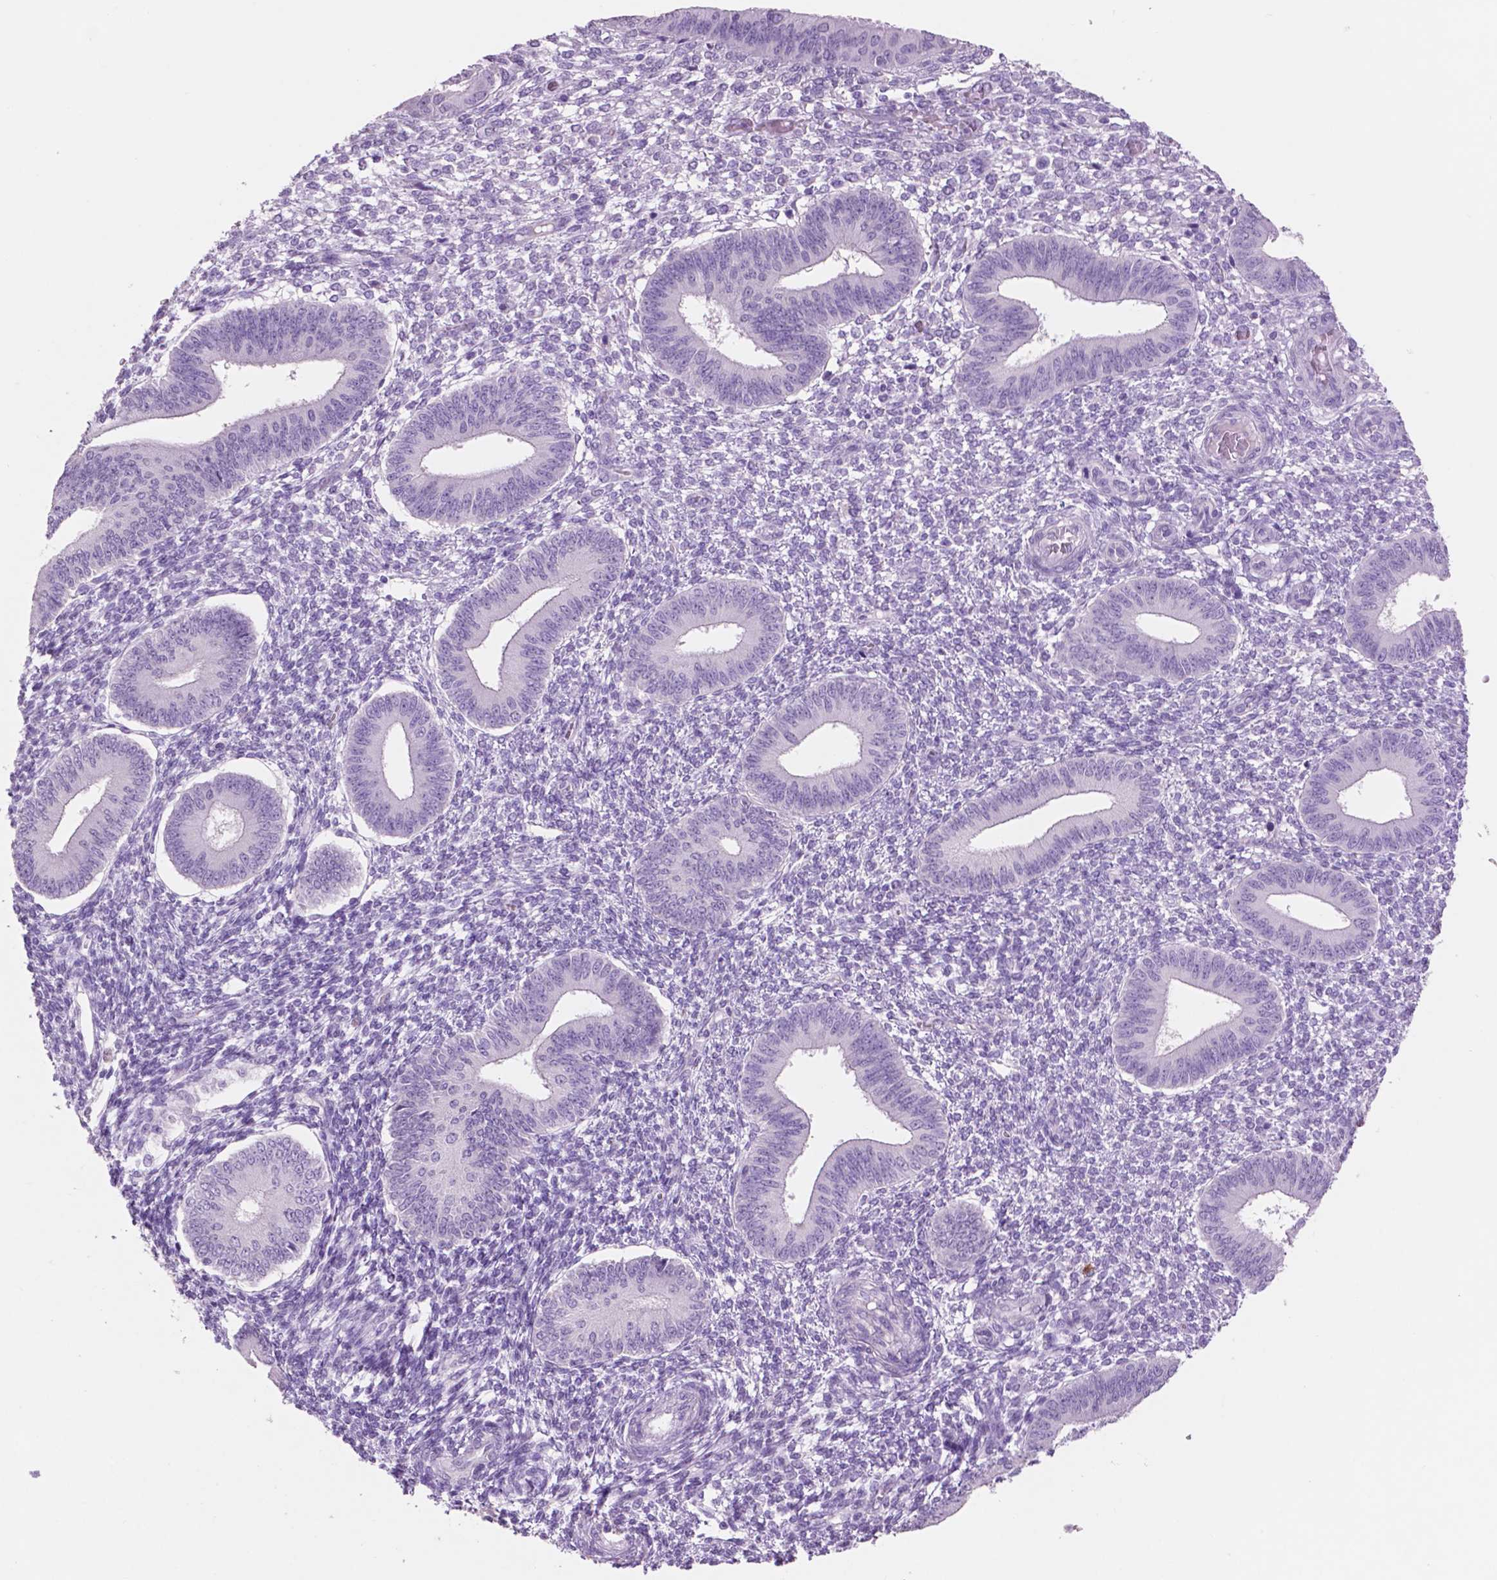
{"staining": {"intensity": "negative", "quantity": "none", "location": "none"}, "tissue": "endometrium", "cell_type": "Cells in endometrial stroma", "image_type": "normal", "snomed": [{"axis": "morphology", "description": "Normal tissue, NOS"}, {"axis": "topography", "description": "Endometrium"}], "caption": "Normal endometrium was stained to show a protein in brown. There is no significant positivity in cells in endometrial stroma. (DAB immunohistochemistry with hematoxylin counter stain).", "gene": "IDO1", "patient": {"sex": "female", "age": 42}}